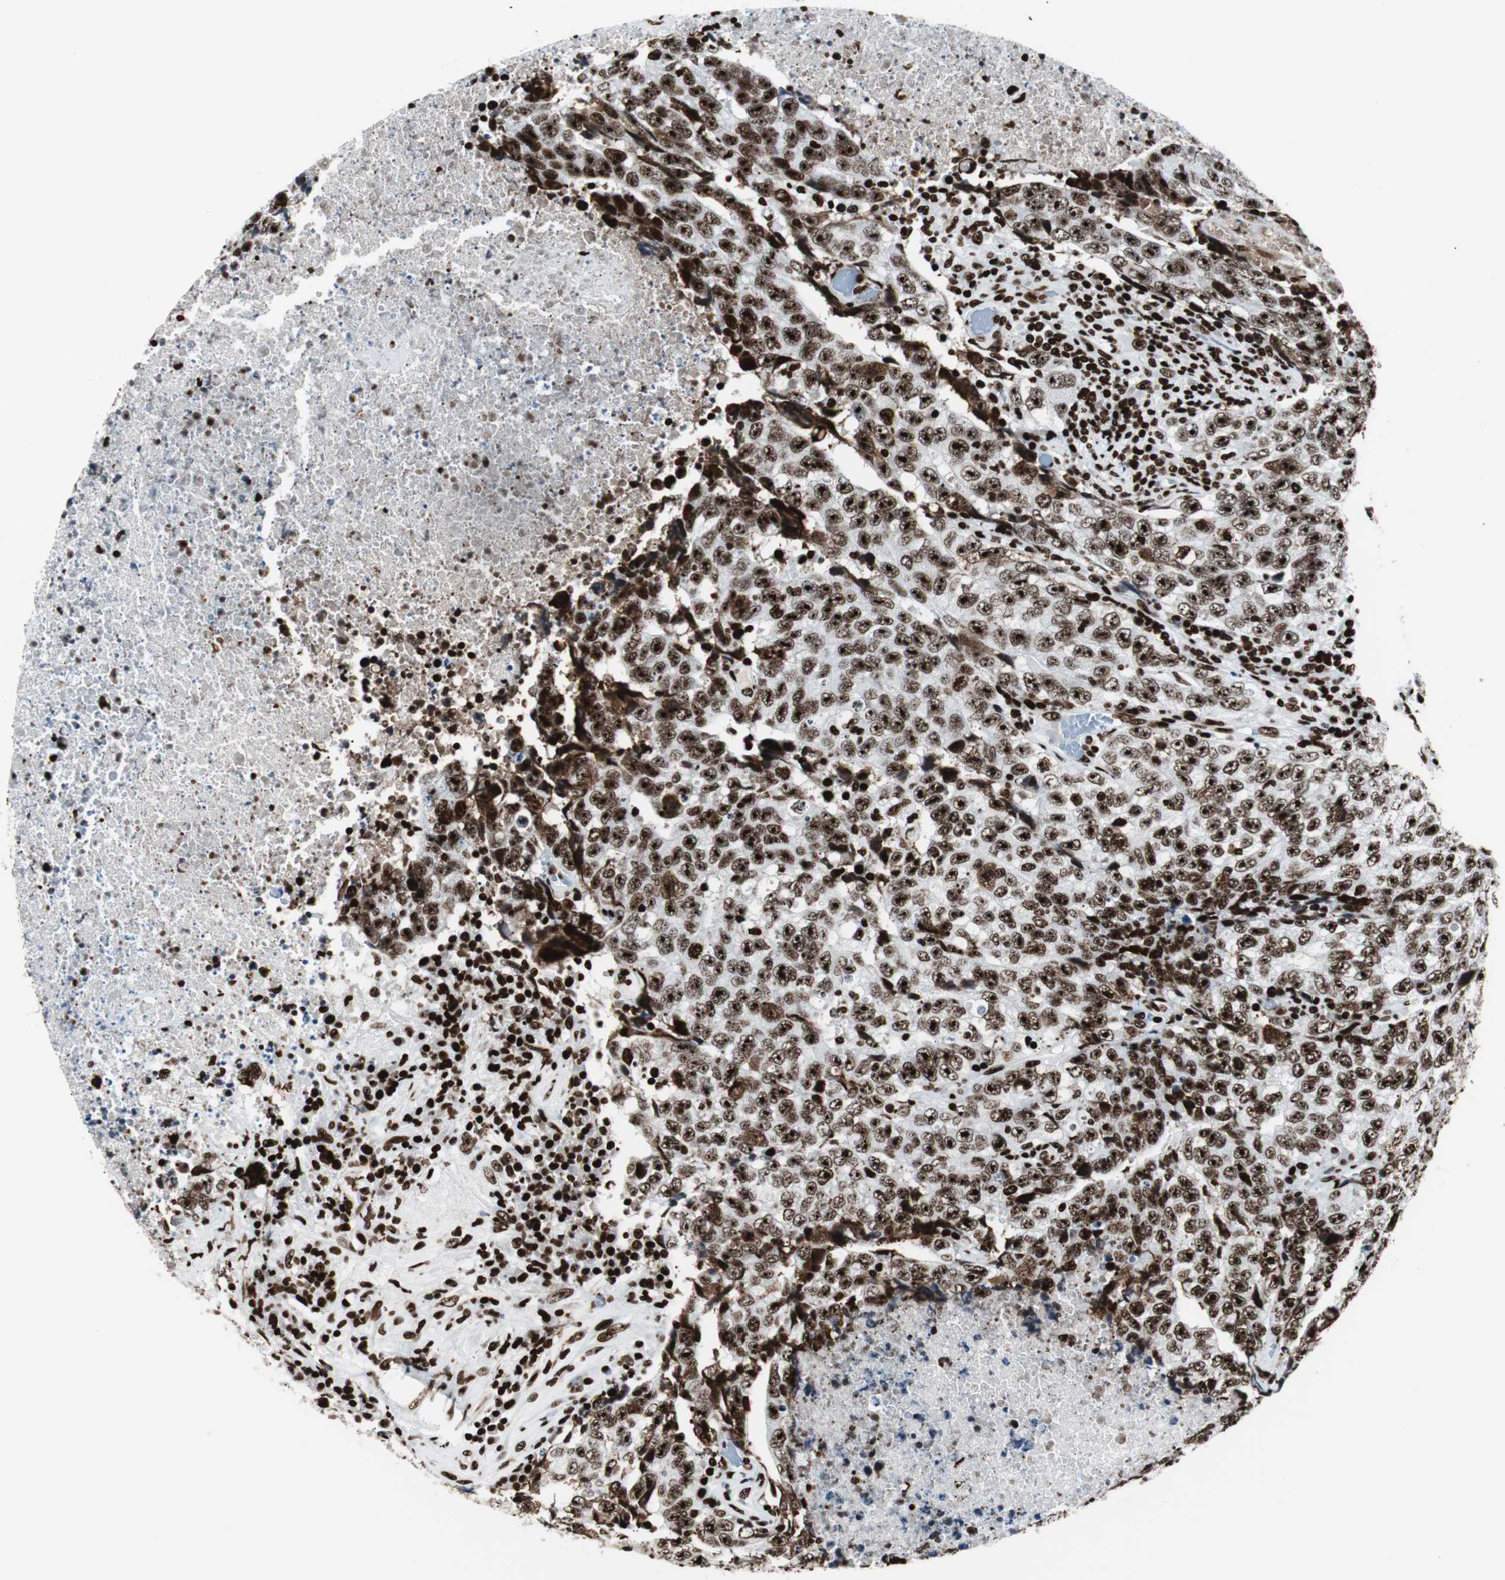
{"staining": {"intensity": "strong", "quantity": ">75%", "location": "nuclear"}, "tissue": "testis cancer", "cell_type": "Tumor cells", "image_type": "cancer", "snomed": [{"axis": "morphology", "description": "Necrosis, NOS"}, {"axis": "morphology", "description": "Carcinoma, Embryonal, NOS"}, {"axis": "topography", "description": "Testis"}], "caption": "Protein staining reveals strong nuclear expression in approximately >75% of tumor cells in testis cancer (embryonal carcinoma).", "gene": "NCL", "patient": {"sex": "male", "age": 19}}